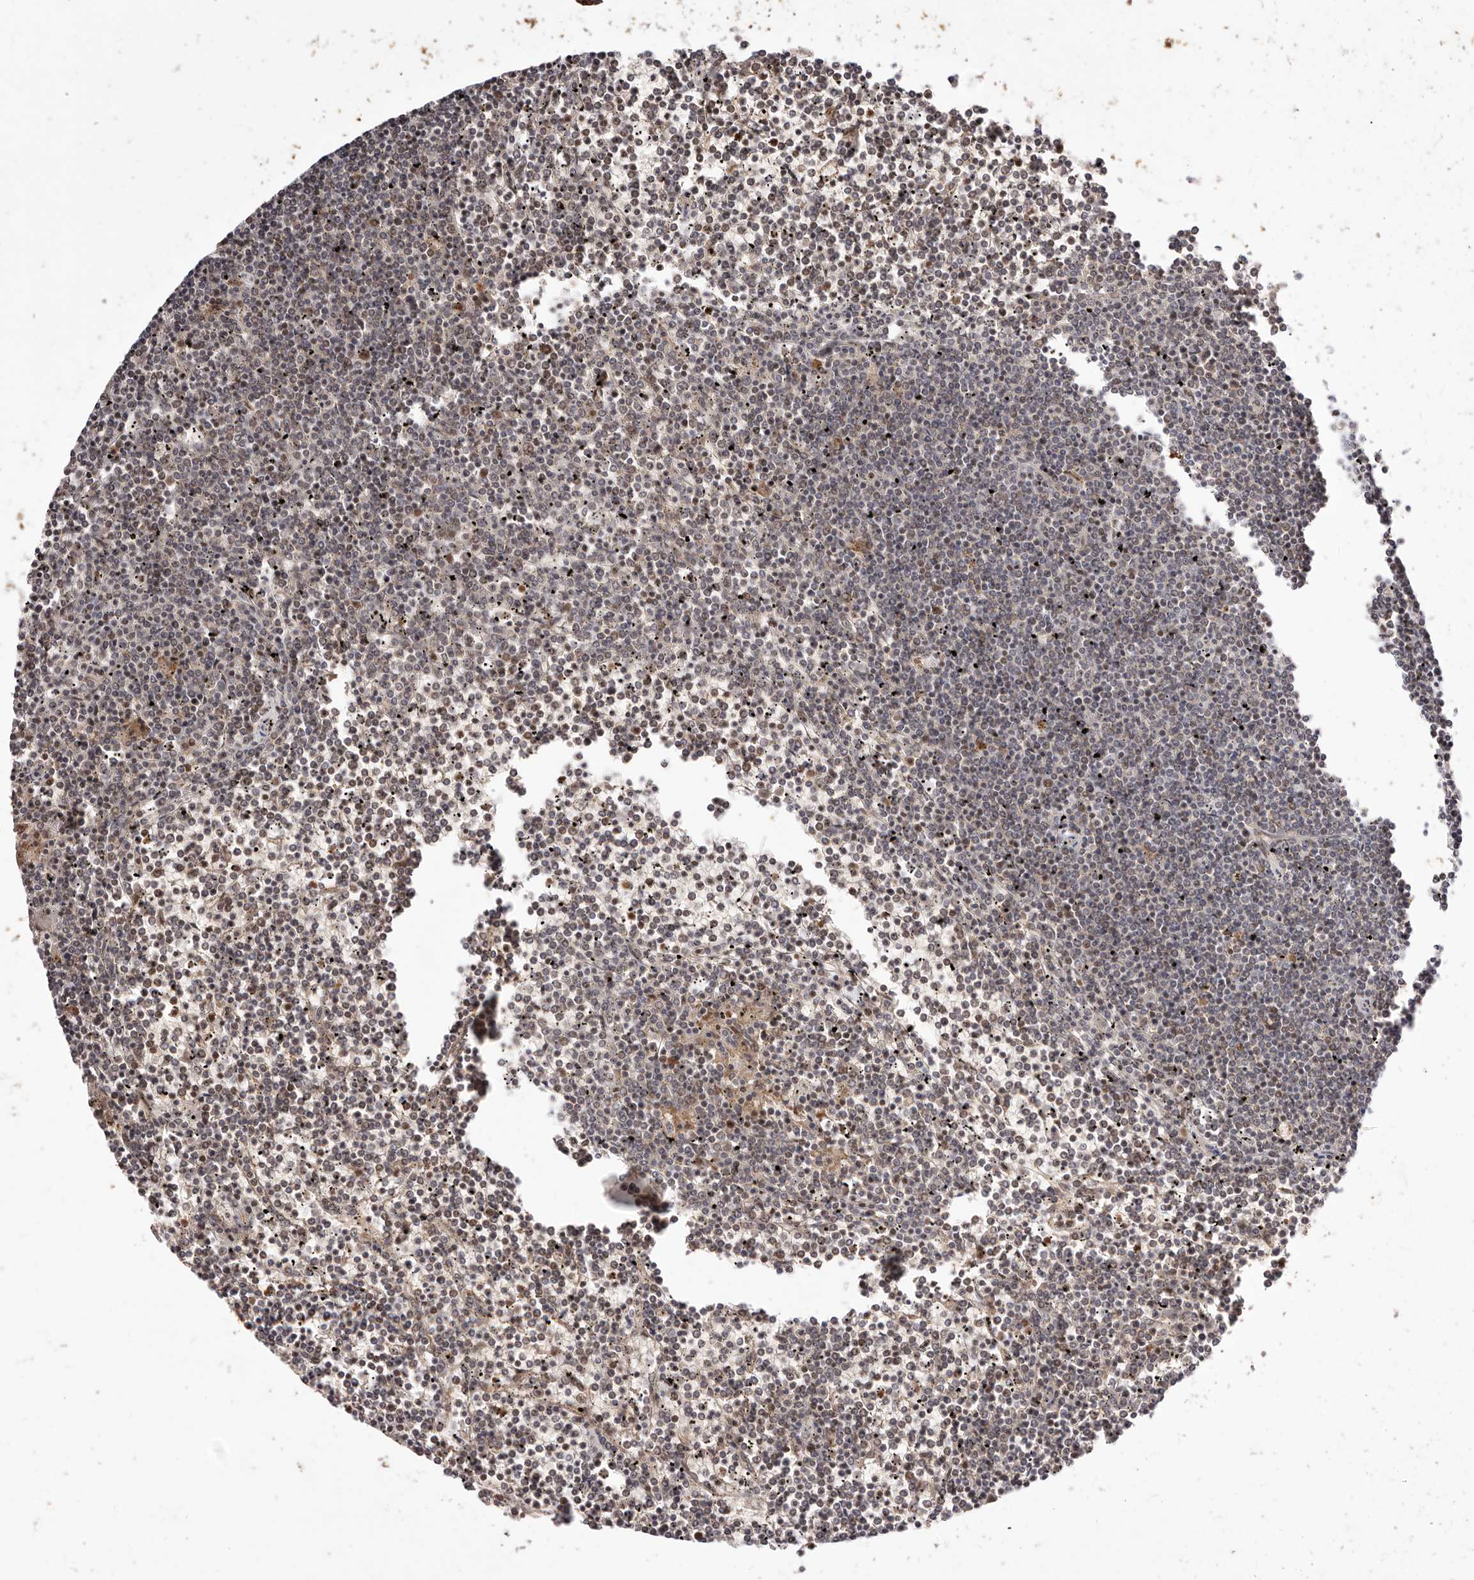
{"staining": {"intensity": "moderate", "quantity": "25%-75%", "location": "nuclear"}, "tissue": "lymphoma", "cell_type": "Tumor cells", "image_type": "cancer", "snomed": [{"axis": "morphology", "description": "Malignant lymphoma, non-Hodgkin's type, Low grade"}, {"axis": "topography", "description": "Spleen"}], "caption": "The immunohistochemical stain highlights moderate nuclear staining in tumor cells of low-grade malignant lymphoma, non-Hodgkin's type tissue. (DAB IHC, brown staining for protein, blue staining for nuclei).", "gene": "WRN", "patient": {"sex": "female", "age": 19}}